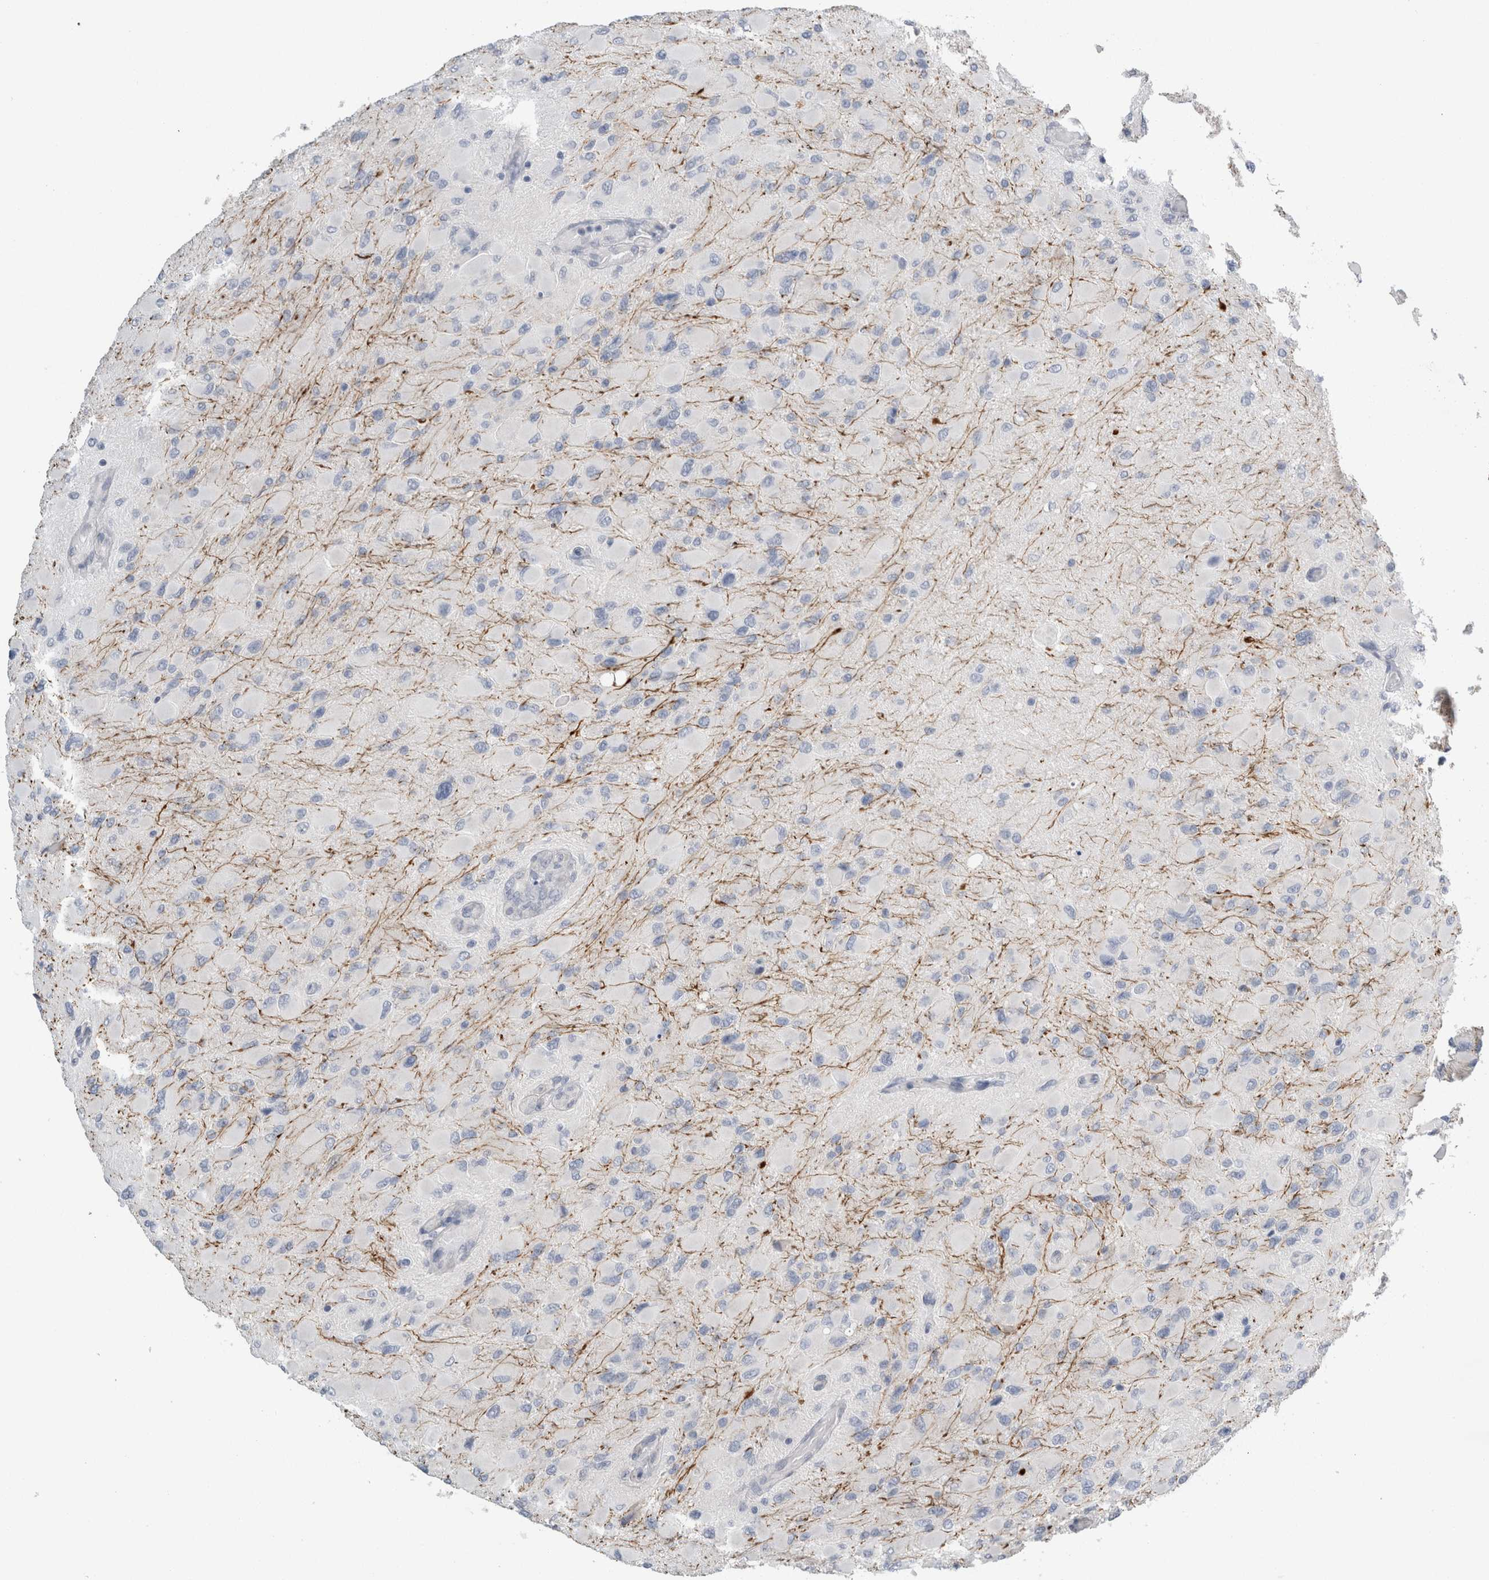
{"staining": {"intensity": "negative", "quantity": "none", "location": "none"}, "tissue": "glioma", "cell_type": "Tumor cells", "image_type": "cancer", "snomed": [{"axis": "morphology", "description": "Glioma, malignant, High grade"}, {"axis": "topography", "description": "Cerebral cortex"}], "caption": "An IHC micrograph of glioma is shown. There is no staining in tumor cells of glioma. Brightfield microscopy of IHC stained with DAB (3,3'-diaminobenzidine) (brown) and hematoxylin (blue), captured at high magnification.", "gene": "NEFM", "patient": {"sex": "female", "age": 36}}